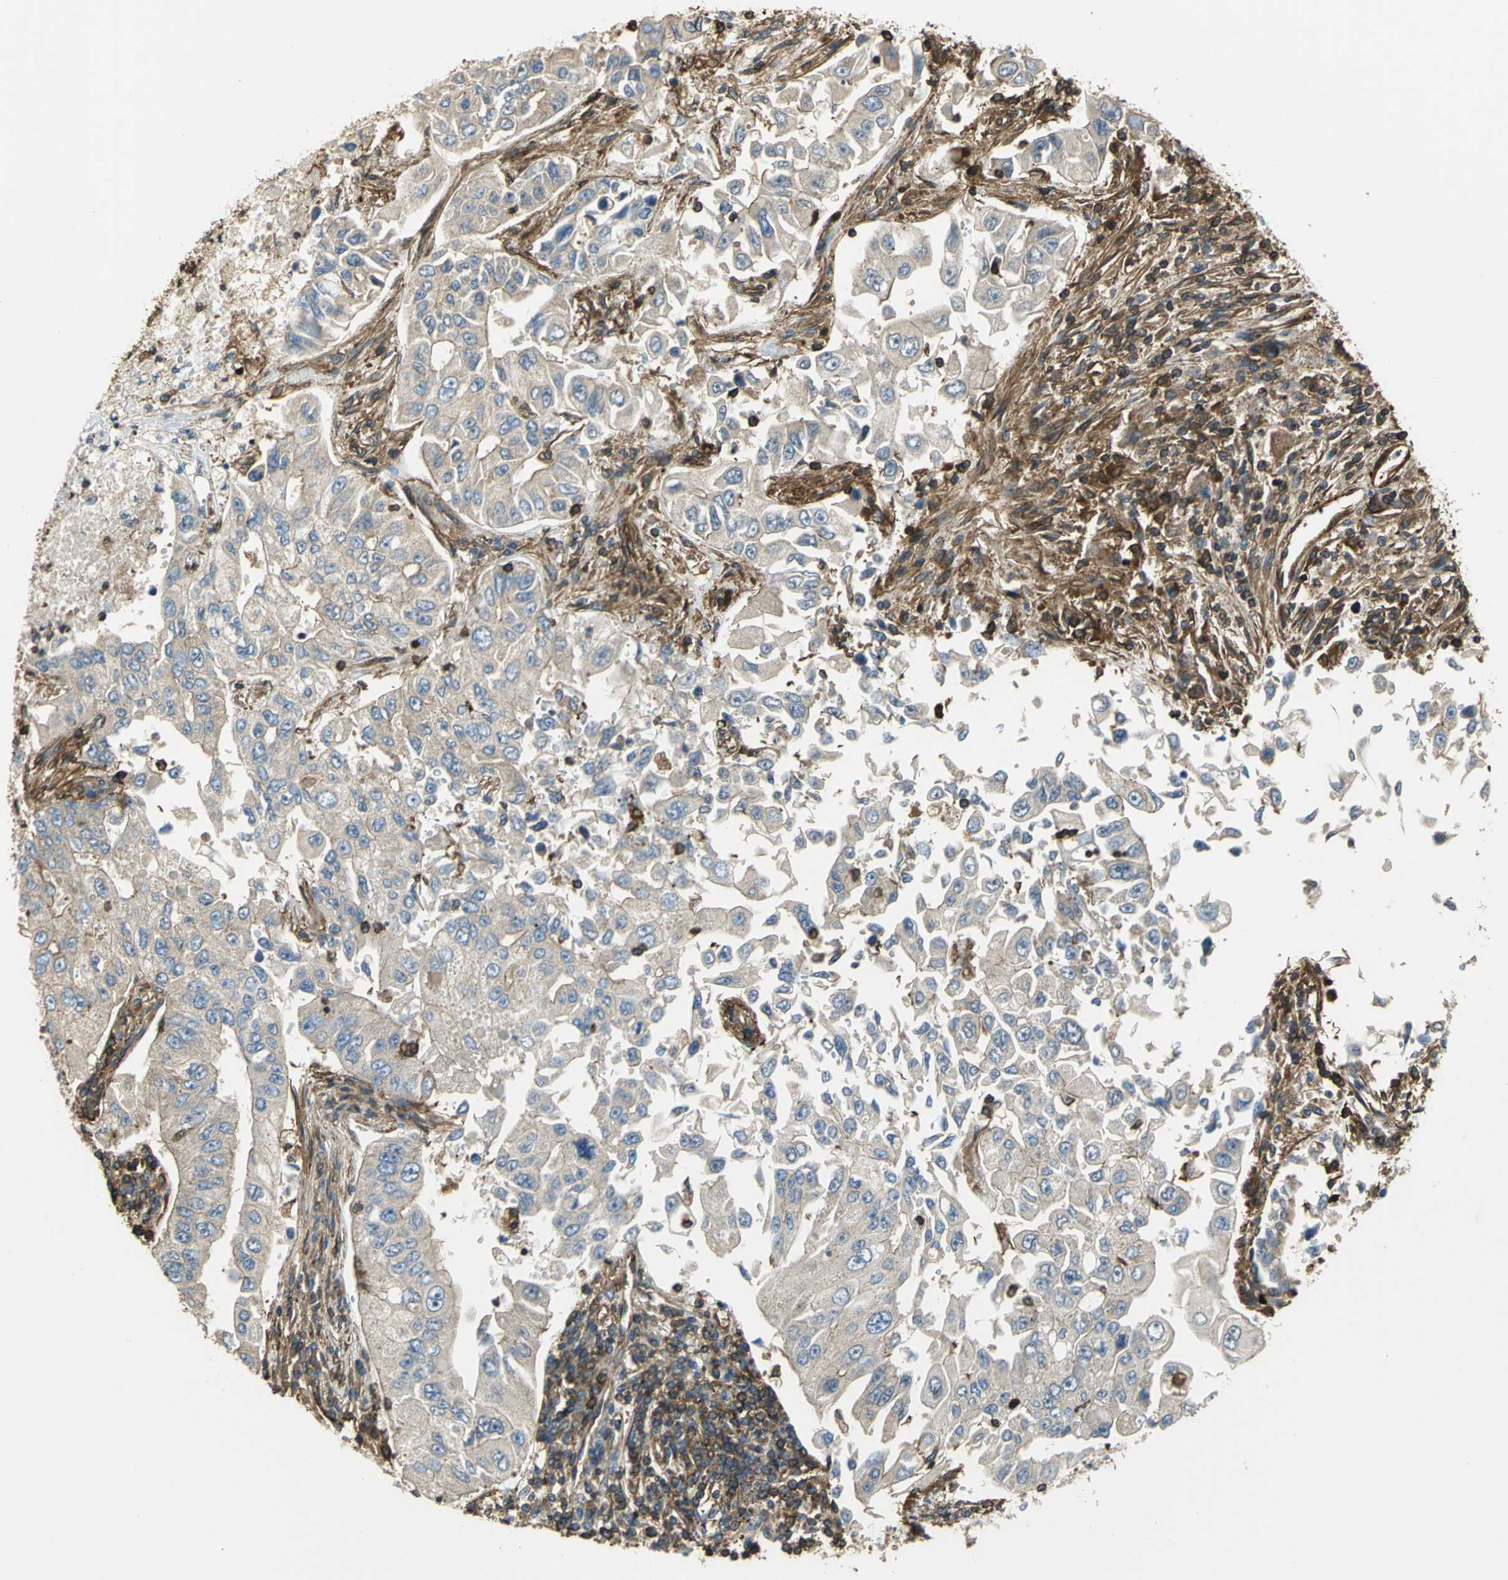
{"staining": {"intensity": "weak", "quantity": "25%-75%", "location": "cytoplasmic/membranous"}, "tissue": "lung cancer", "cell_type": "Tumor cells", "image_type": "cancer", "snomed": [{"axis": "morphology", "description": "Adenocarcinoma, NOS"}, {"axis": "topography", "description": "Lung"}], "caption": "Lung cancer (adenocarcinoma) was stained to show a protein in brown. There is low levels of weak cytoplasmic/membranous expression in approximately 25%-75% of tumor cells. The staining was performed using DAB (3,3'-diaminobenzidine) to visualize the protein expression in brown, while the nuclei were stained in blue with hematoxylin (Magnification: 20x).", "gene": "TLN1", "patient": {"sex": "male", "age": 84}}